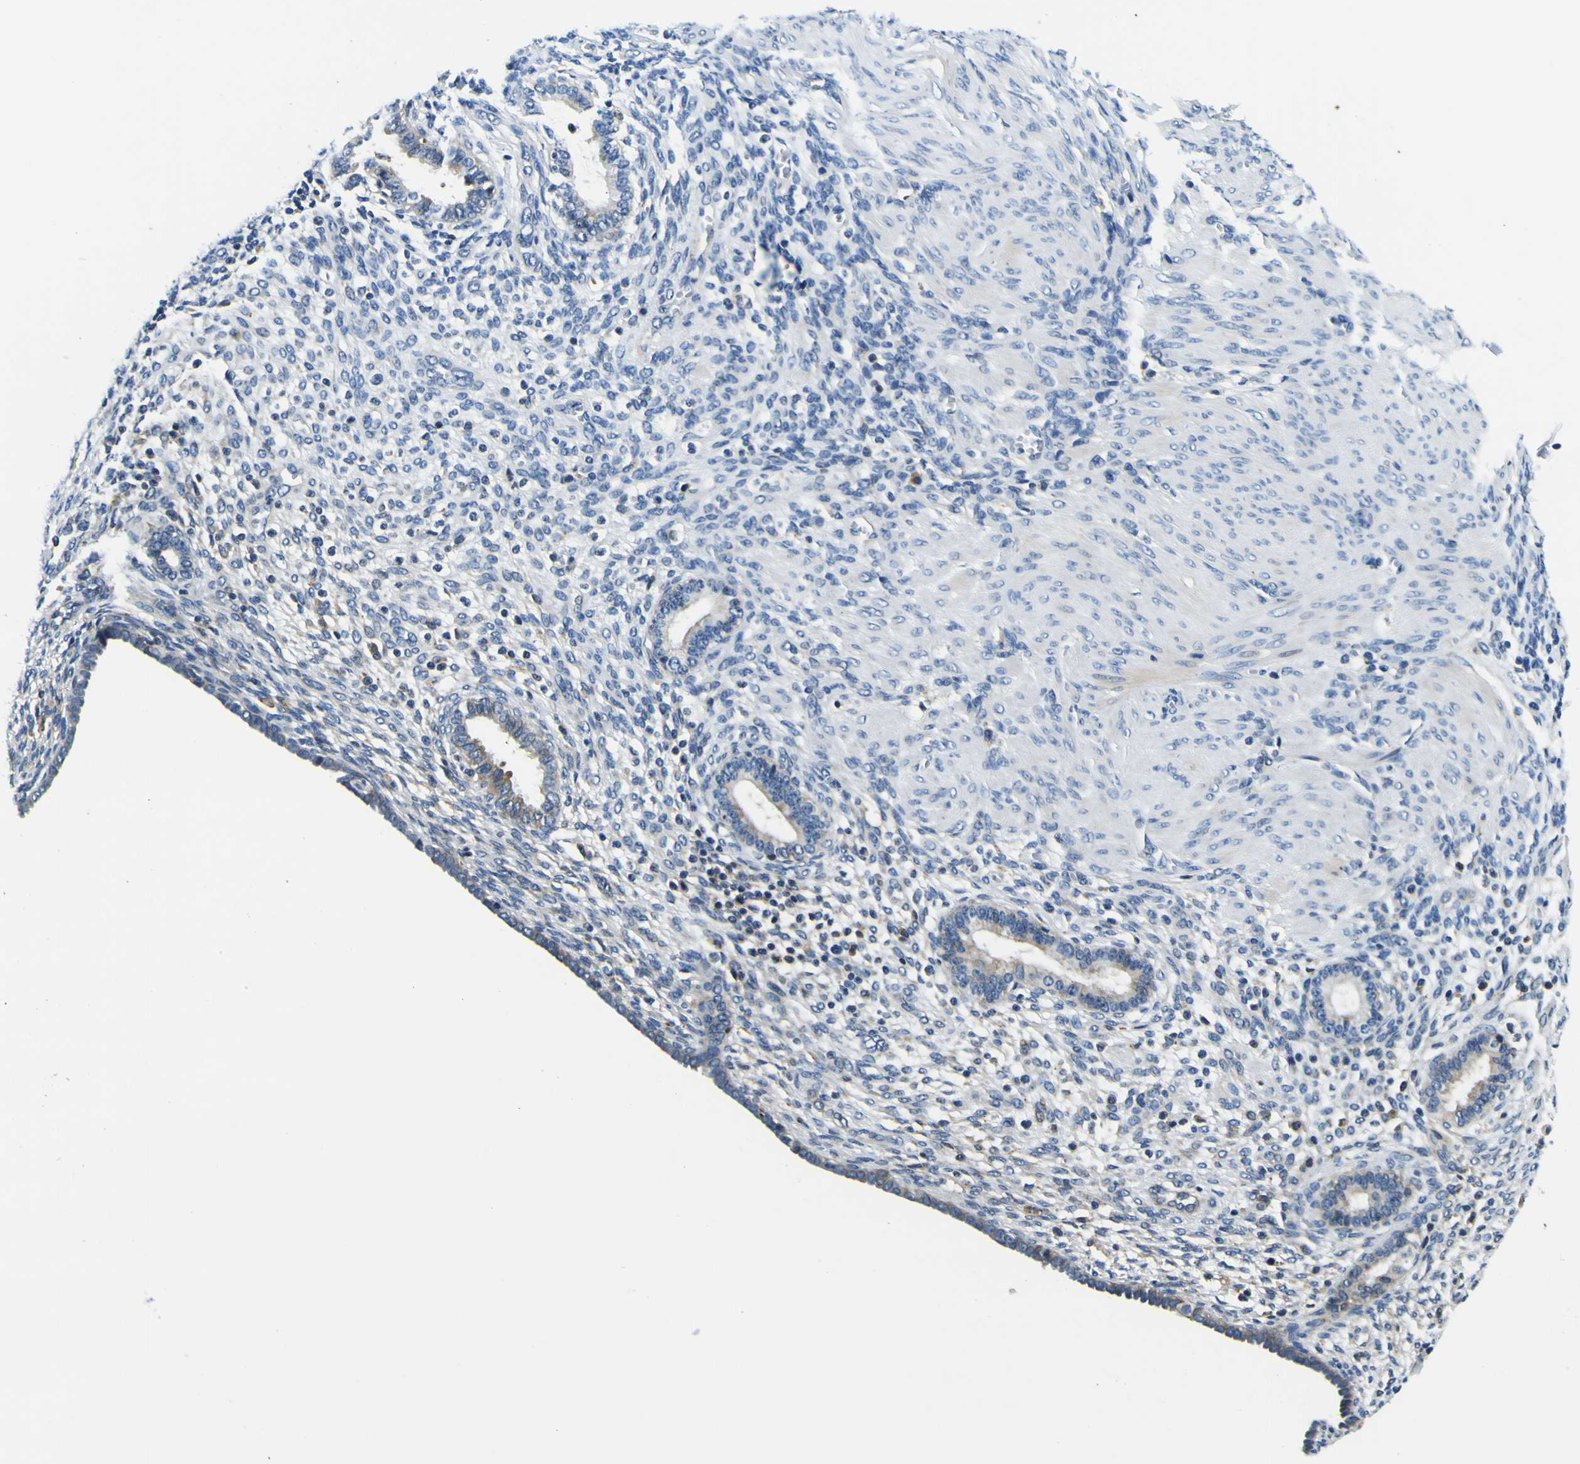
{"staining": {"intensity": "negative", "quantity": "none", "location": "none"}, "tissue": "endometrium", "cell_type": "Cells in endometrial stroma", "image_type": "normal", "snomed": [{"axis": "morphology", "description": "Normal tissue, NOS"}, {"axis": "topography", "description": "Endometrium"}], "caption": "DAB (3,3'-diaminobenzidine) immunohistochemical staining of unremarkable endometrium displays no significant staining in cells in endometrial stroma. The staining is performed using DAB brown chromogen with nuclei counter-stained in using hematoxylin.", "gene": "NLRP3", "patient": {"sex": "female", "age": 72}}